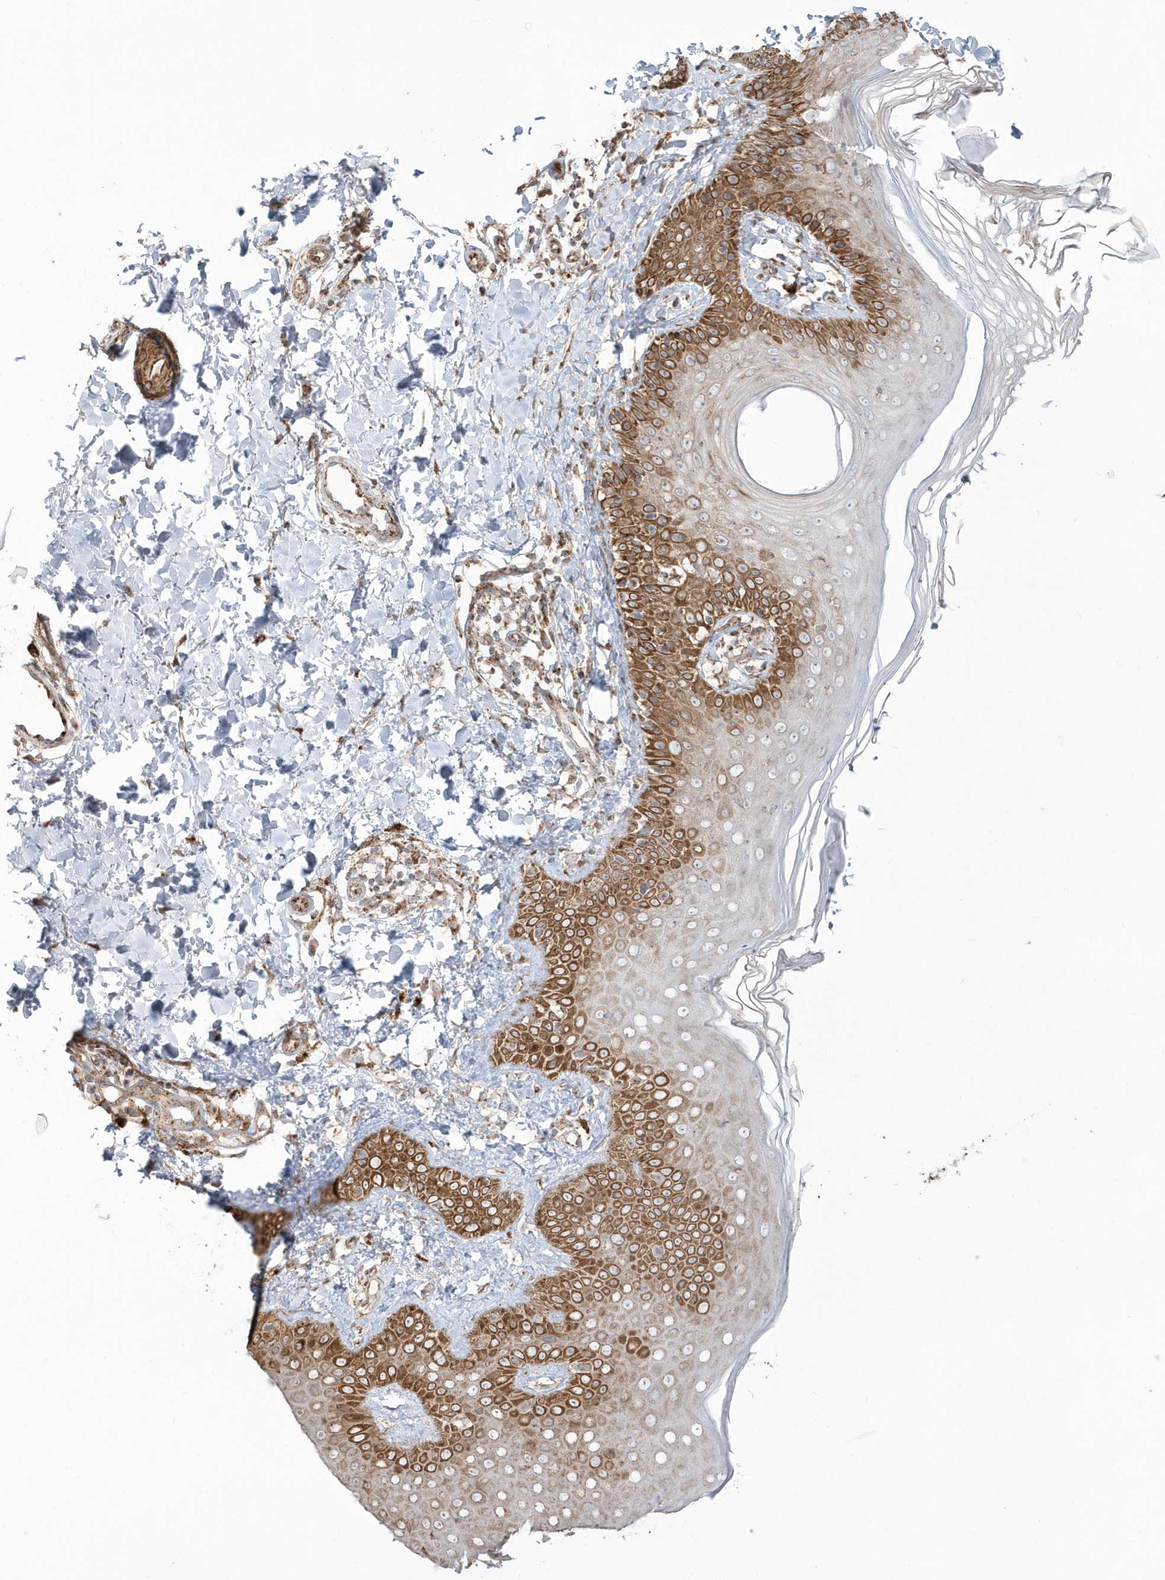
{"staining": {"intensity": "weak", "quantity": ">75%", "location": "cytoplasmic/membranous"}, "tissue": "skin", "cell_type": "Fibroblasts", "image_type": "normal", "snomed": [{"axis": "morphology", "description": "Normal tissue, NOS"}, {"axis": "topography", "description": "Skin"}], "caption": "Immunohistochemistry (IHC) staining of benign skin, which shows low levels of weak cytoplasmic/membranous positivity in about >75% of fibroblasts indicating weak cytoplasmic/membranous protein staining. The staining was performed using DAB (brown) for protein detection and nuclei were counterstained in hematoxylin (blue).", "gene": "SH3BP2", "patient": {"sex": "male", "age": 52}}